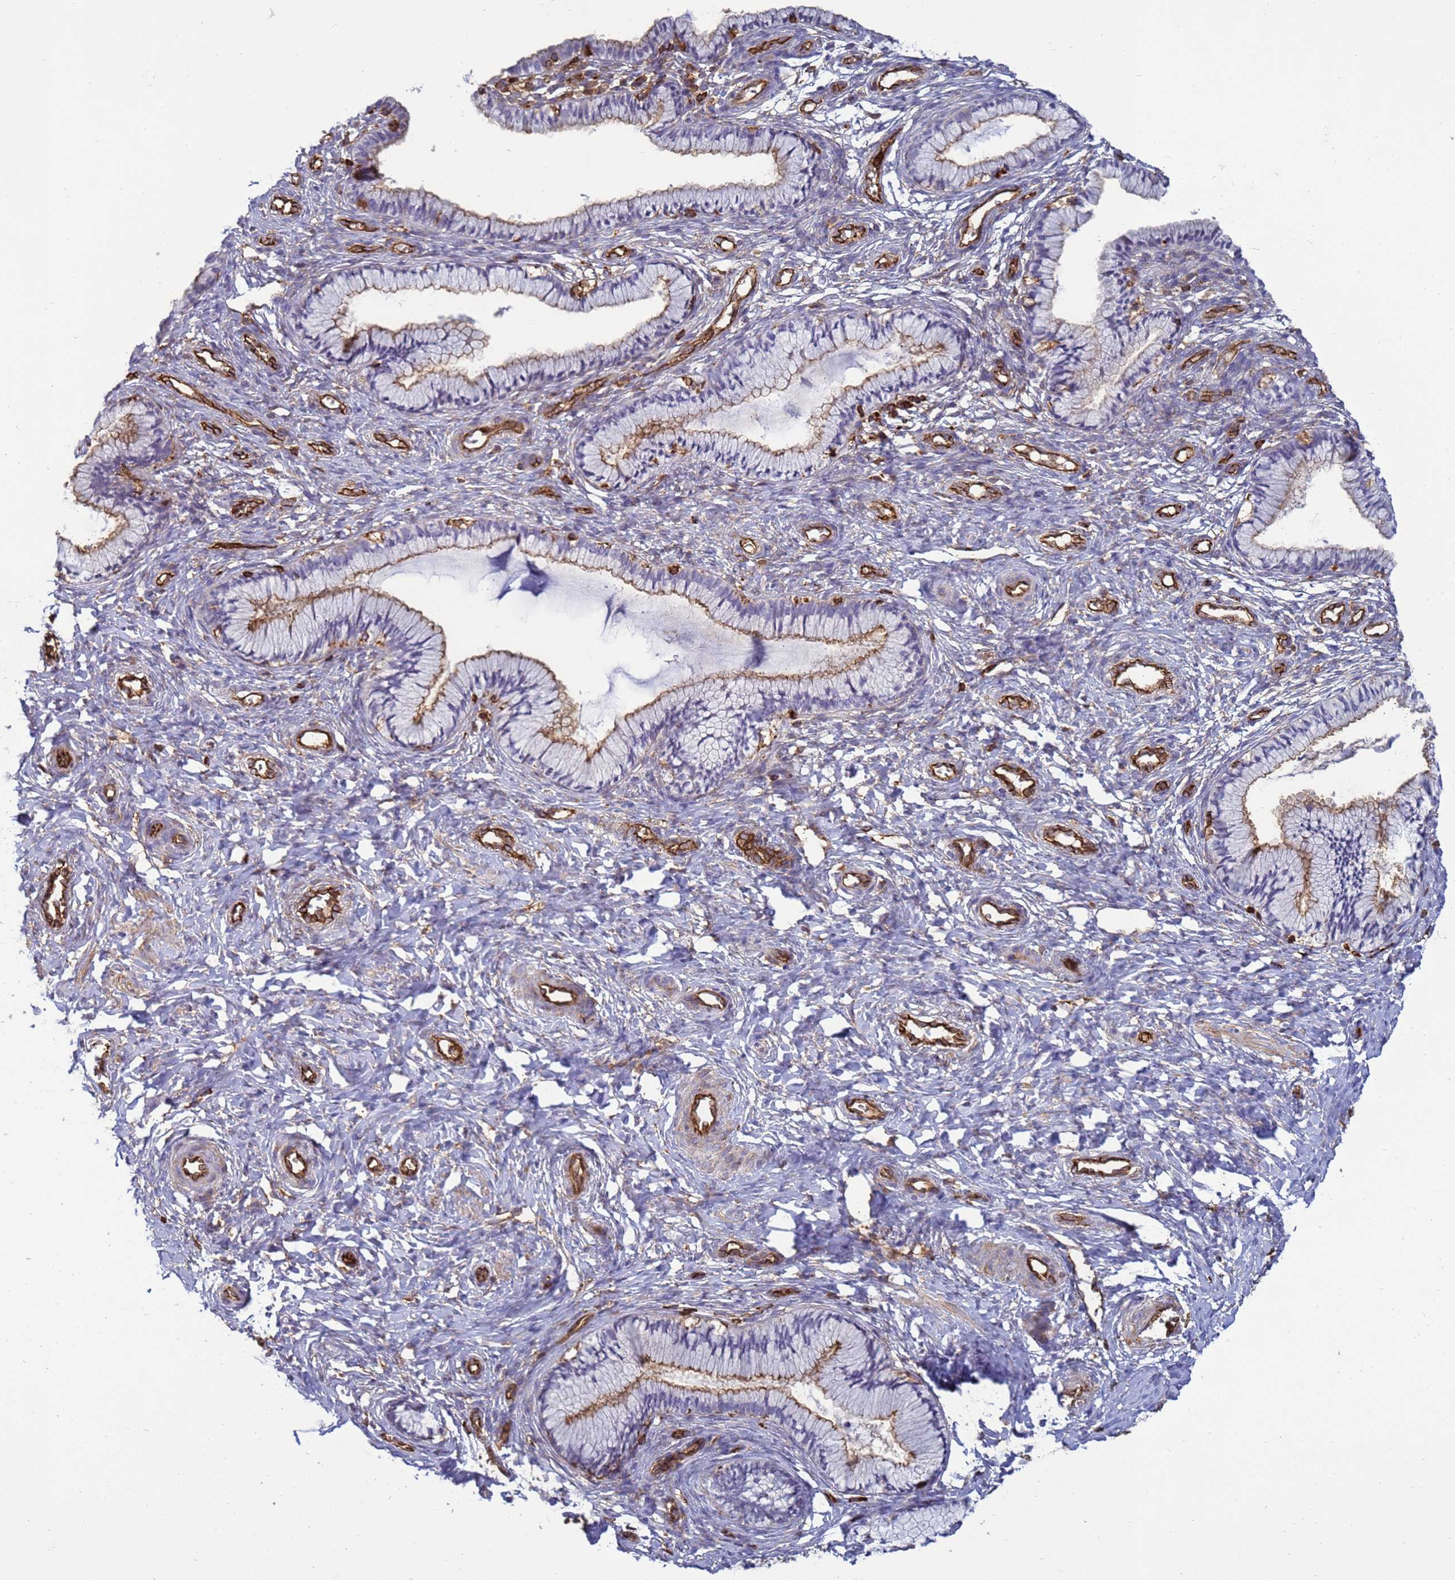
{"staining": {"intensity": "weak", "quantity": "<25%", "location": "cytoplasmic/membranous"}, "tissue": "cervix", "cell_type": "Glandular cells", "image_type": "normal", "snomed": [{"axis": "morphology", "description": "Normal tissue, NOS"}, {"axis": "topography", "description": "Cervix"}], "caption": "IHC image of benign cervix: human cervix stained with DAB (3,3'-diaminobenzidine) shows no significant protein positivity in glandular cells. The staining is performed using DAB brown chromogen with nuclei counter-stained in using hematoxylin.", "gene": "ZBTB8OS", "patient": {"sex": "female", "age": 27}}